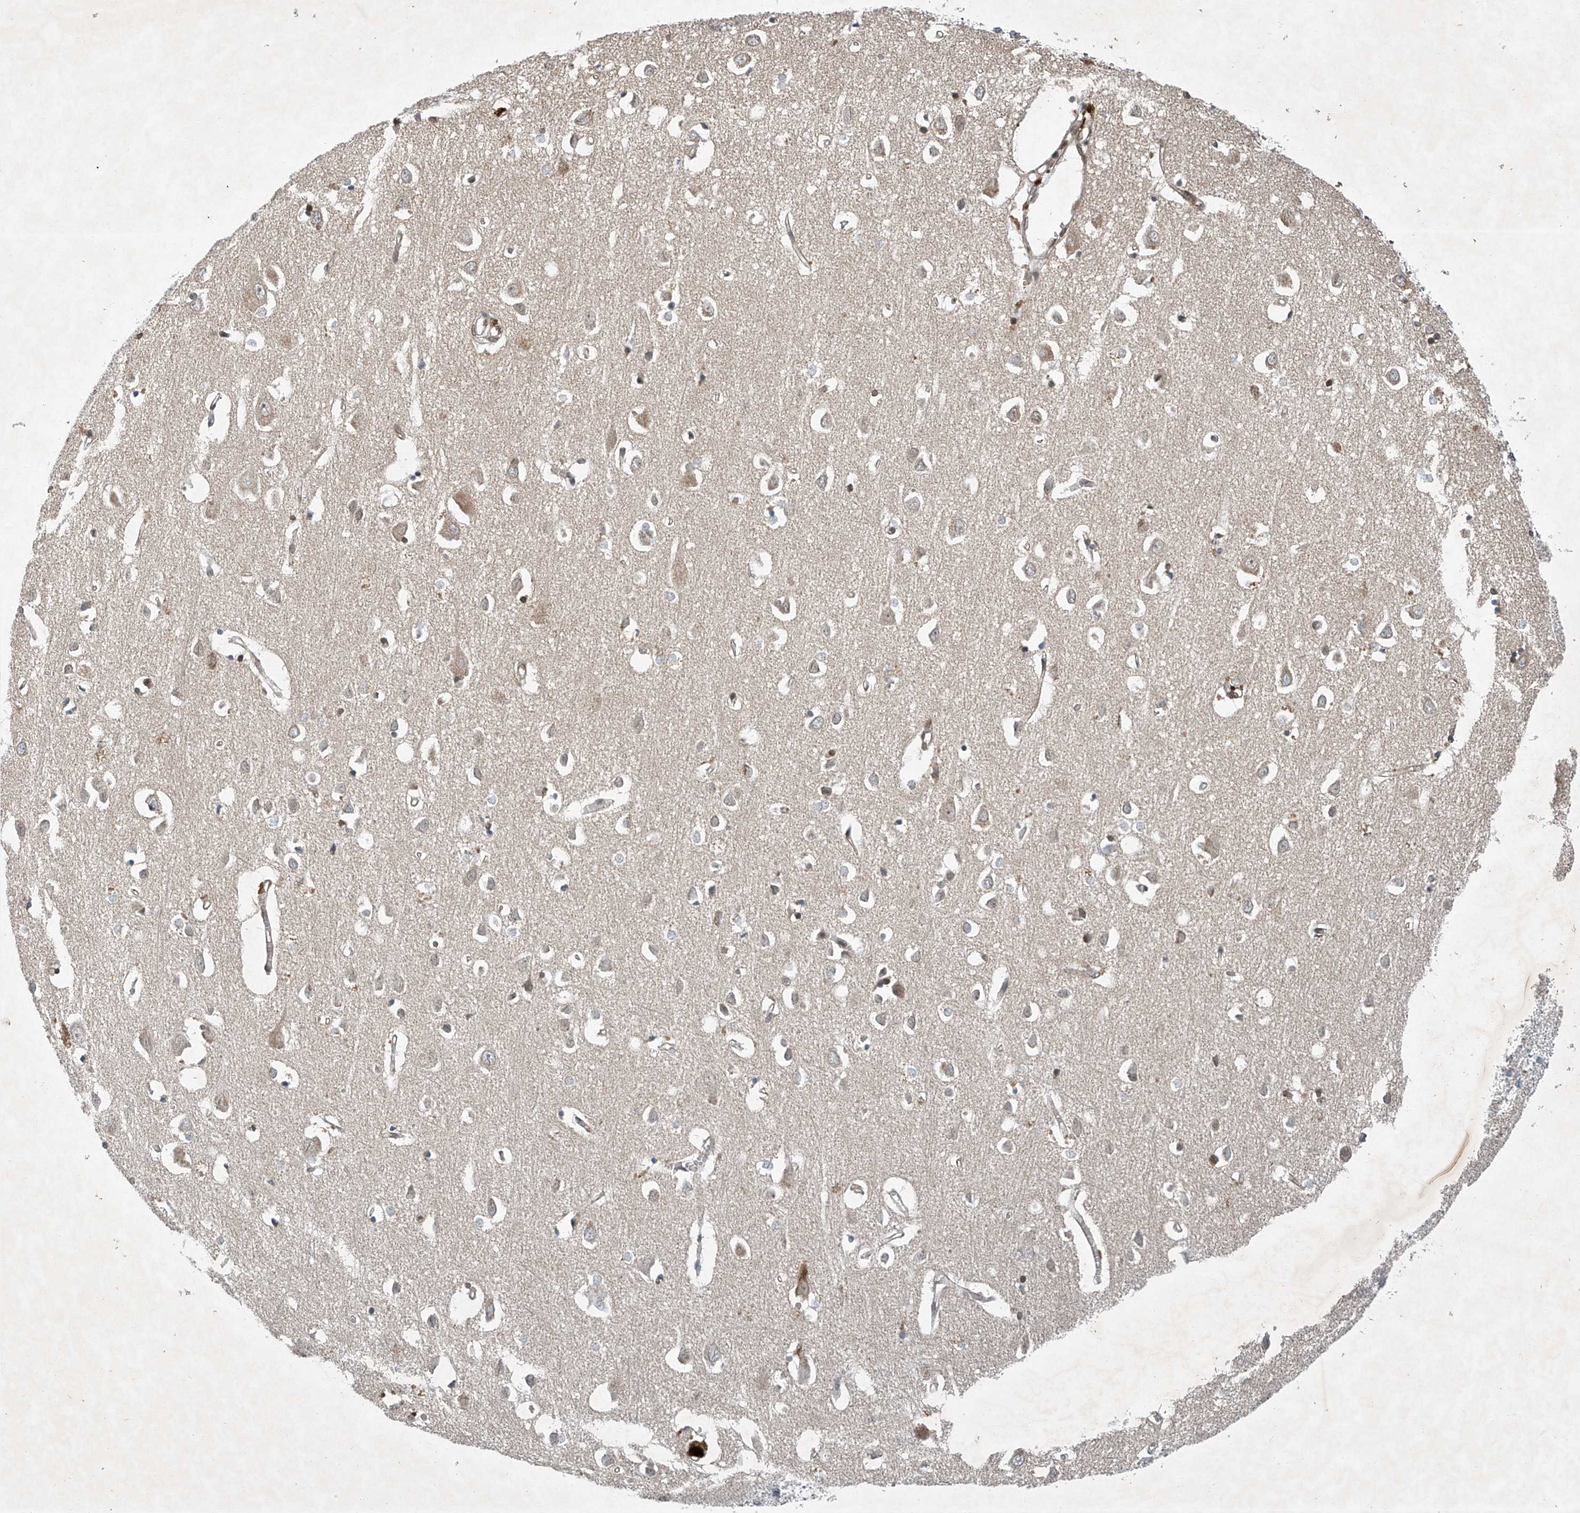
{"staining": {"intensity": "negative", "quantity": "none", "location": "none"}, "tissue": "cerebral cortex", "cell_type": "Endothelial cells", "image_type": "normal", "snomed": [{"axis": "morphology", "description": "Normal tissue, NOS"}, {"axis": "topography", "description": "Cerebral cortex"}], "caption": "Benign cerebral cortex was stained to show a protein in brown. There is no significant staining in endothelial cells. (DAB (3,3'-diaminobenzidine) IHC visualized using brightfield microscopy, high magnification).", "gene": "TAF8", "patient": {"sex": "female", "age": 64}}